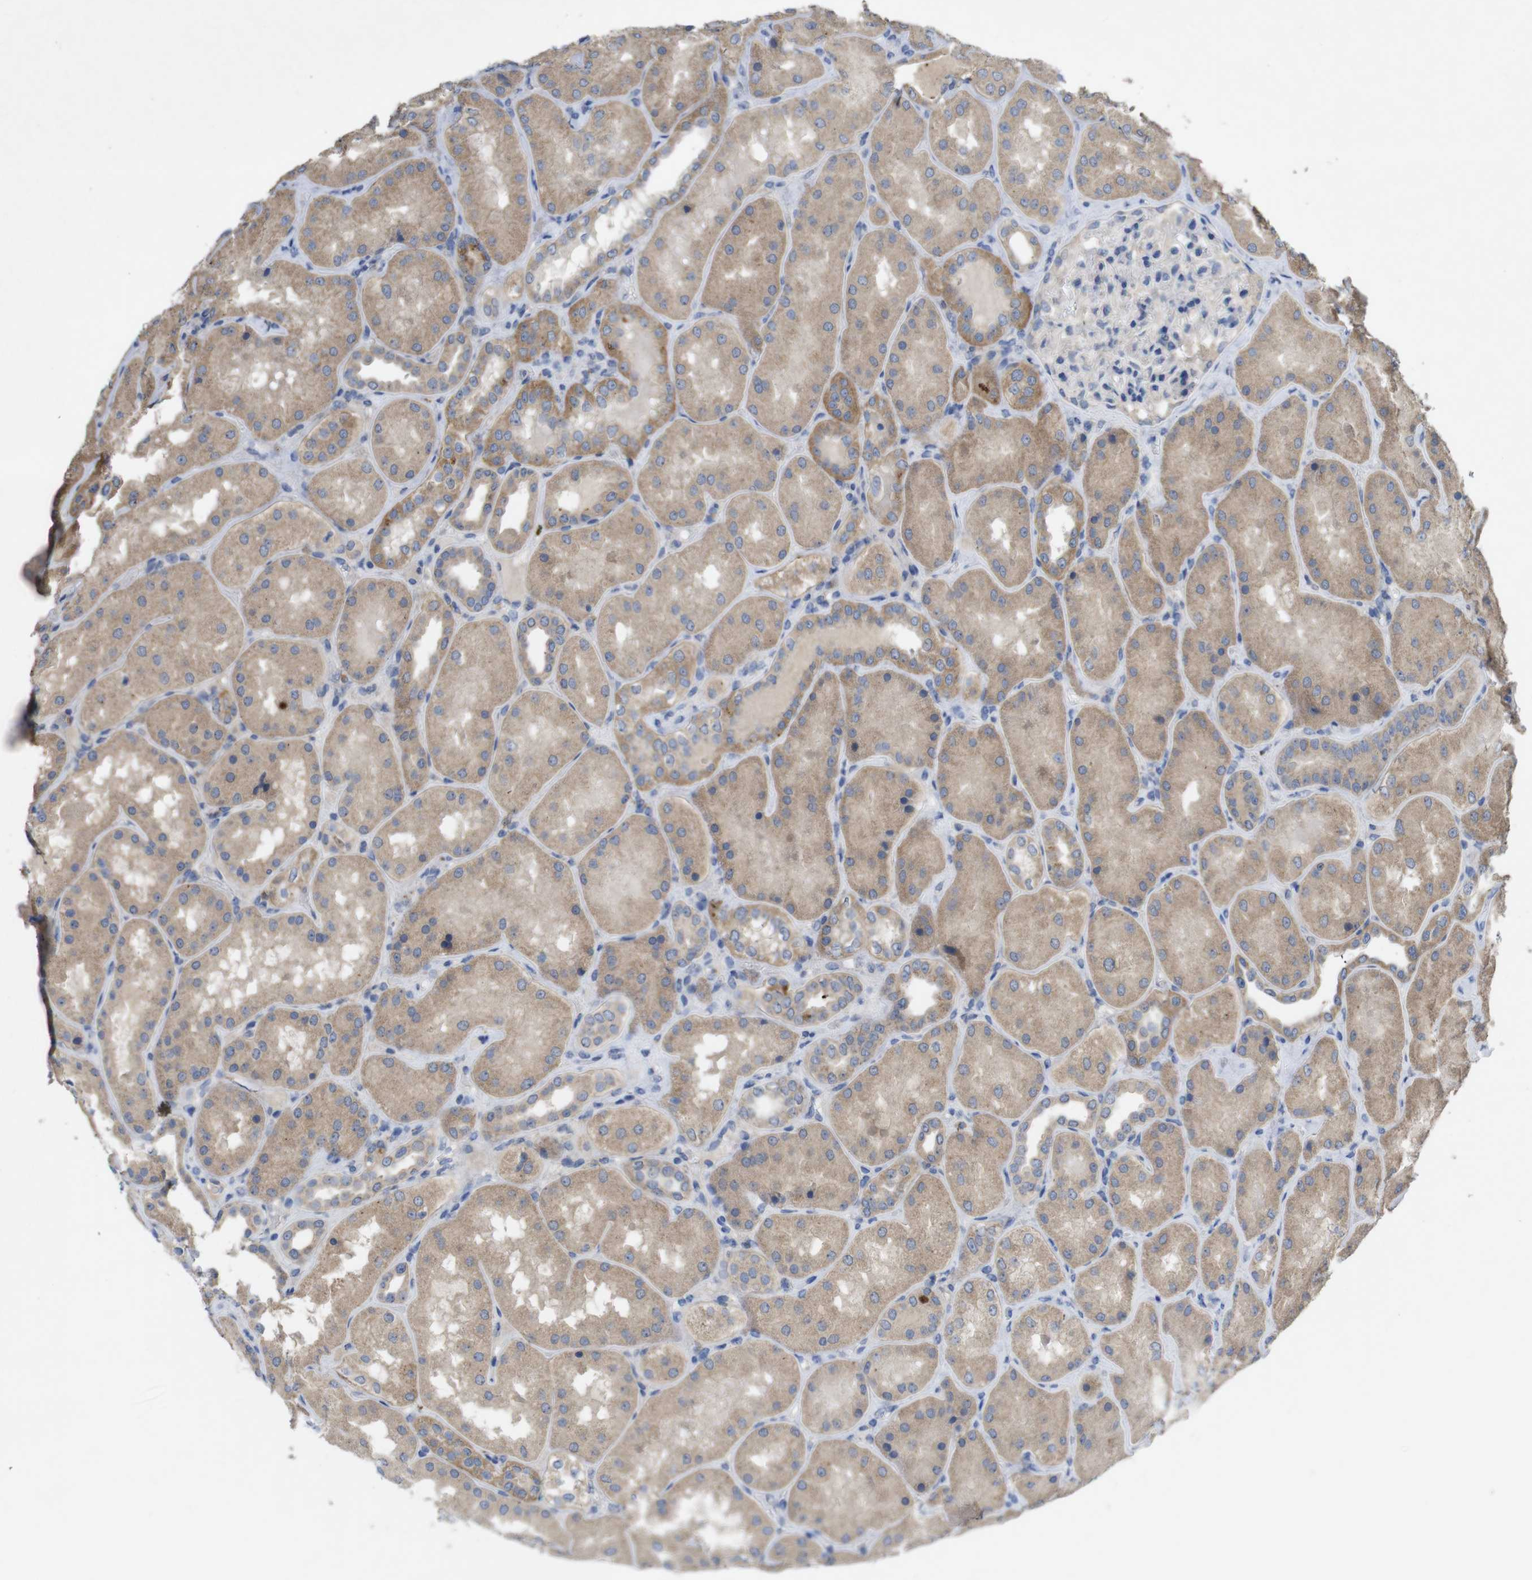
{"staining": {"intensity": "negative", "quantity": "none", "location": "none"}, "tissue": "kidney", "cell_type": "Cells in glomeruli", "image_type": "normal", "snomed": [{"axis": "morphology", "description": "Normal tissue, NOS"}, {"axis": "topography", "description": "Kidney"}], "caption": "The histopathology image demonstrates no significant positivity in cells in glomeruli of kidney.", "gene": "KCNS3", "patient": {"sex": "female", "age": 56}}